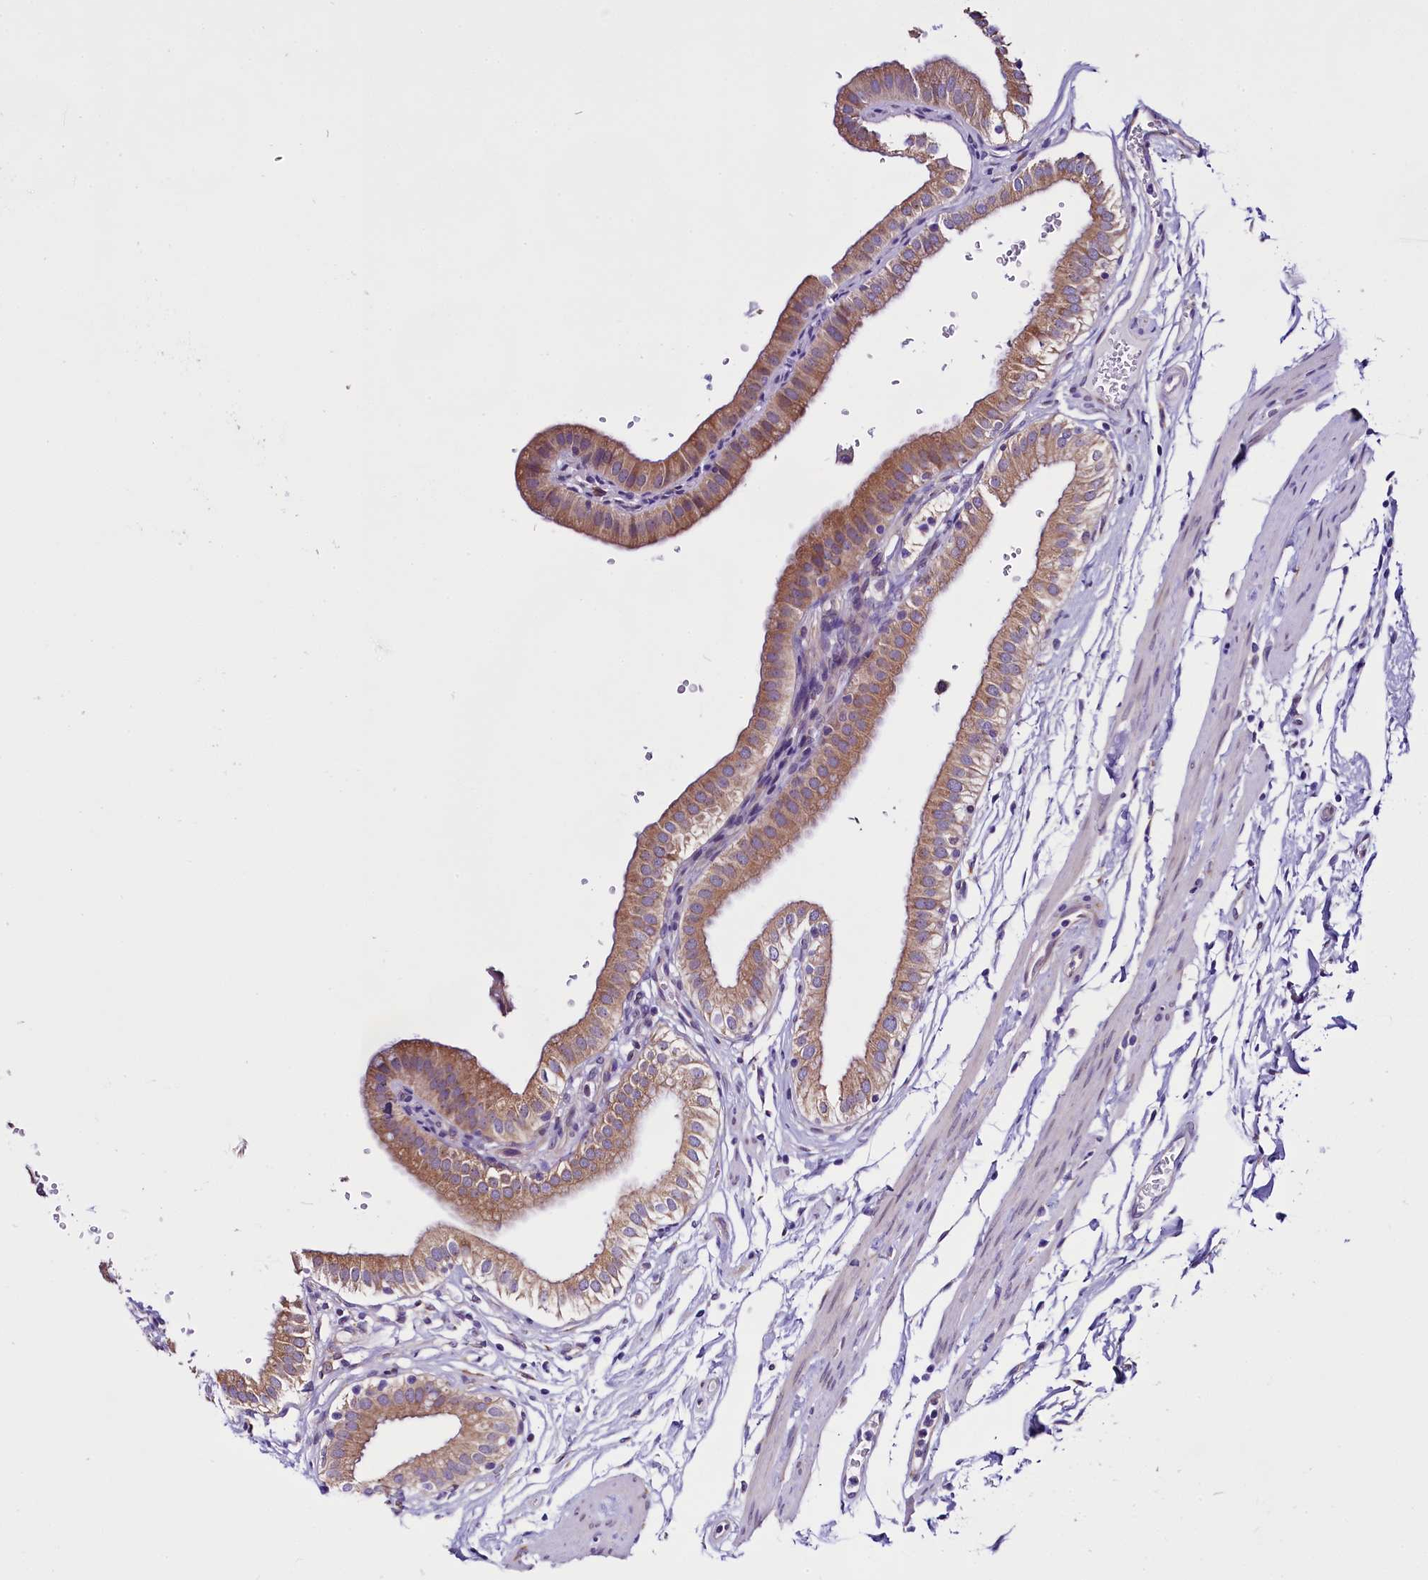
{"staining": {"intensity": "moderate", "quantity": ">75%", "location": "cytoplasmic/membranous"}, "tissue": "gallbladder", "cell_type": "Glandular cells", "image_type": "normal", "snomed": [{"axis": "morphology", "description": "Normal tissue, NOS"}, {"axis": "topography", "description": "Gallbladder"}], "caption": "Immunohistochemical staining of benign human gallbladder shows >75% levels of moderate cytoplasmic/membranous protein expression in approximately >75% of glandular cells. The staining is performed using DAB (3,3'-diaminobenzidine) brown chromogen to label protein expression. The nuclei are counter-stained blue using hematoxylin.", "gene": "UACA", "patient": {"sex": "female", "age": 61}}